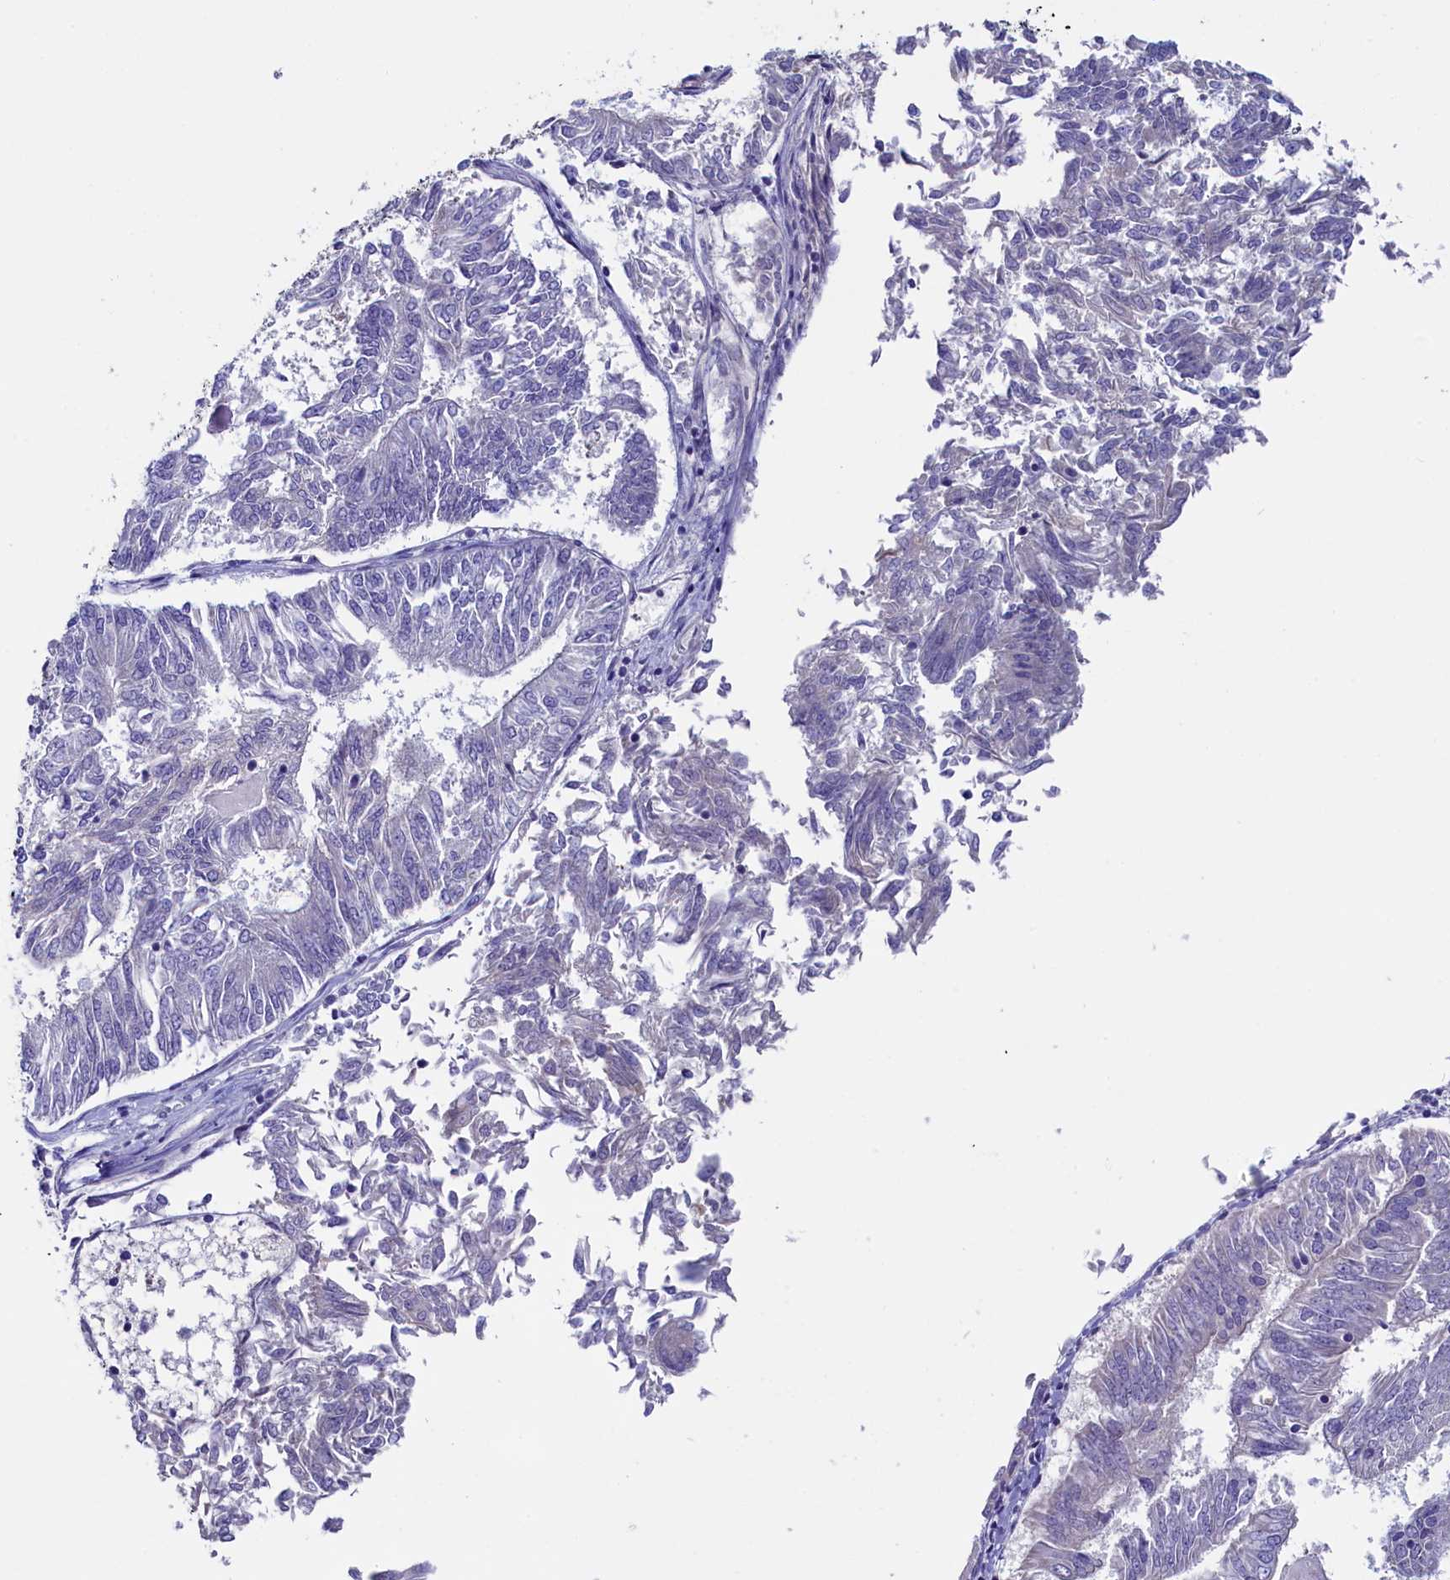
{"staining": {"intensity": "negative", "quantity": "none", "location": "none"}, "tissue": "endometrial cancer", "cell_type": "Tumor cells", "image_type": "cancer", "snomed": [{"axis": "morphology", "description": "Adenocarcinoma, NOS"}, {"axis": "topography", "description": "Endometrium"}], "caption": "High magnification brightfield microscopy of endometrial cancer stained with DAB (3,3'-diaminobenzidine) (brown) and counterstained with hematoxylin (blue): tumor cells show no significant positivity. (IHC, brightfield microscopy, high magnification).", "gene": "CIAPIN1", "patient": {"sex": "female", "age": 58}}